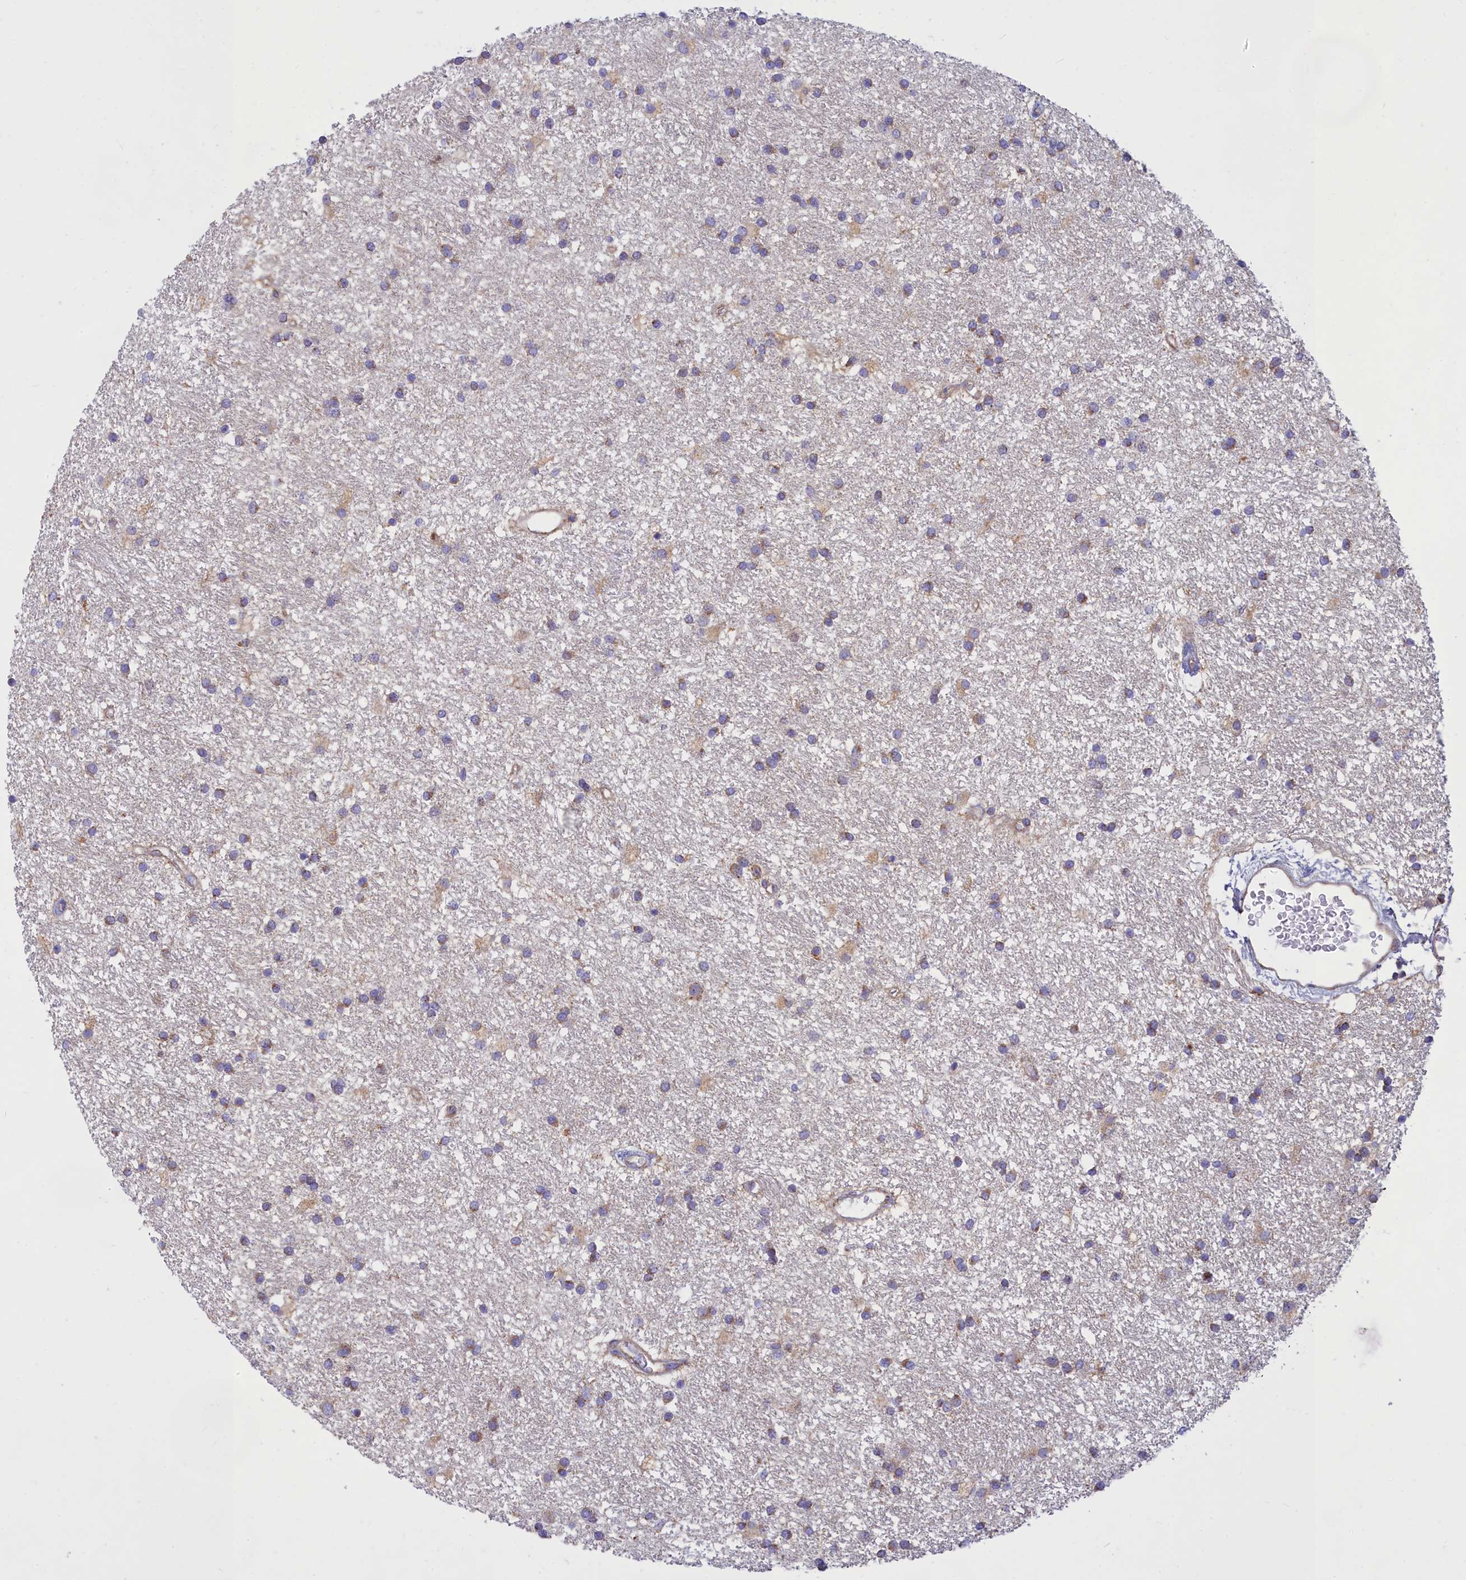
{"staining": {"intensity": "weak", "quantity": ">75%", "location": "cytoplasmic/membranous"}, "tissue": "glioma", "cell_type": "Tumor cells", "image_type": "cancer", "snomed": [{"axis": "morphology", "description": "Glioma, malignant, High grade"}, {"axis": "topography", "description": "Brain"}], "caption": "The histopathology image displays staining of glioma, revealing weak cytoplasmic/membranous protein positivity (brown color) within tumor cells. The protein of interest is shown in brown color, while the nuclei are stained blue.", "gene": "TMEM30B", "patient": {"sex": "male", "age": 77}}